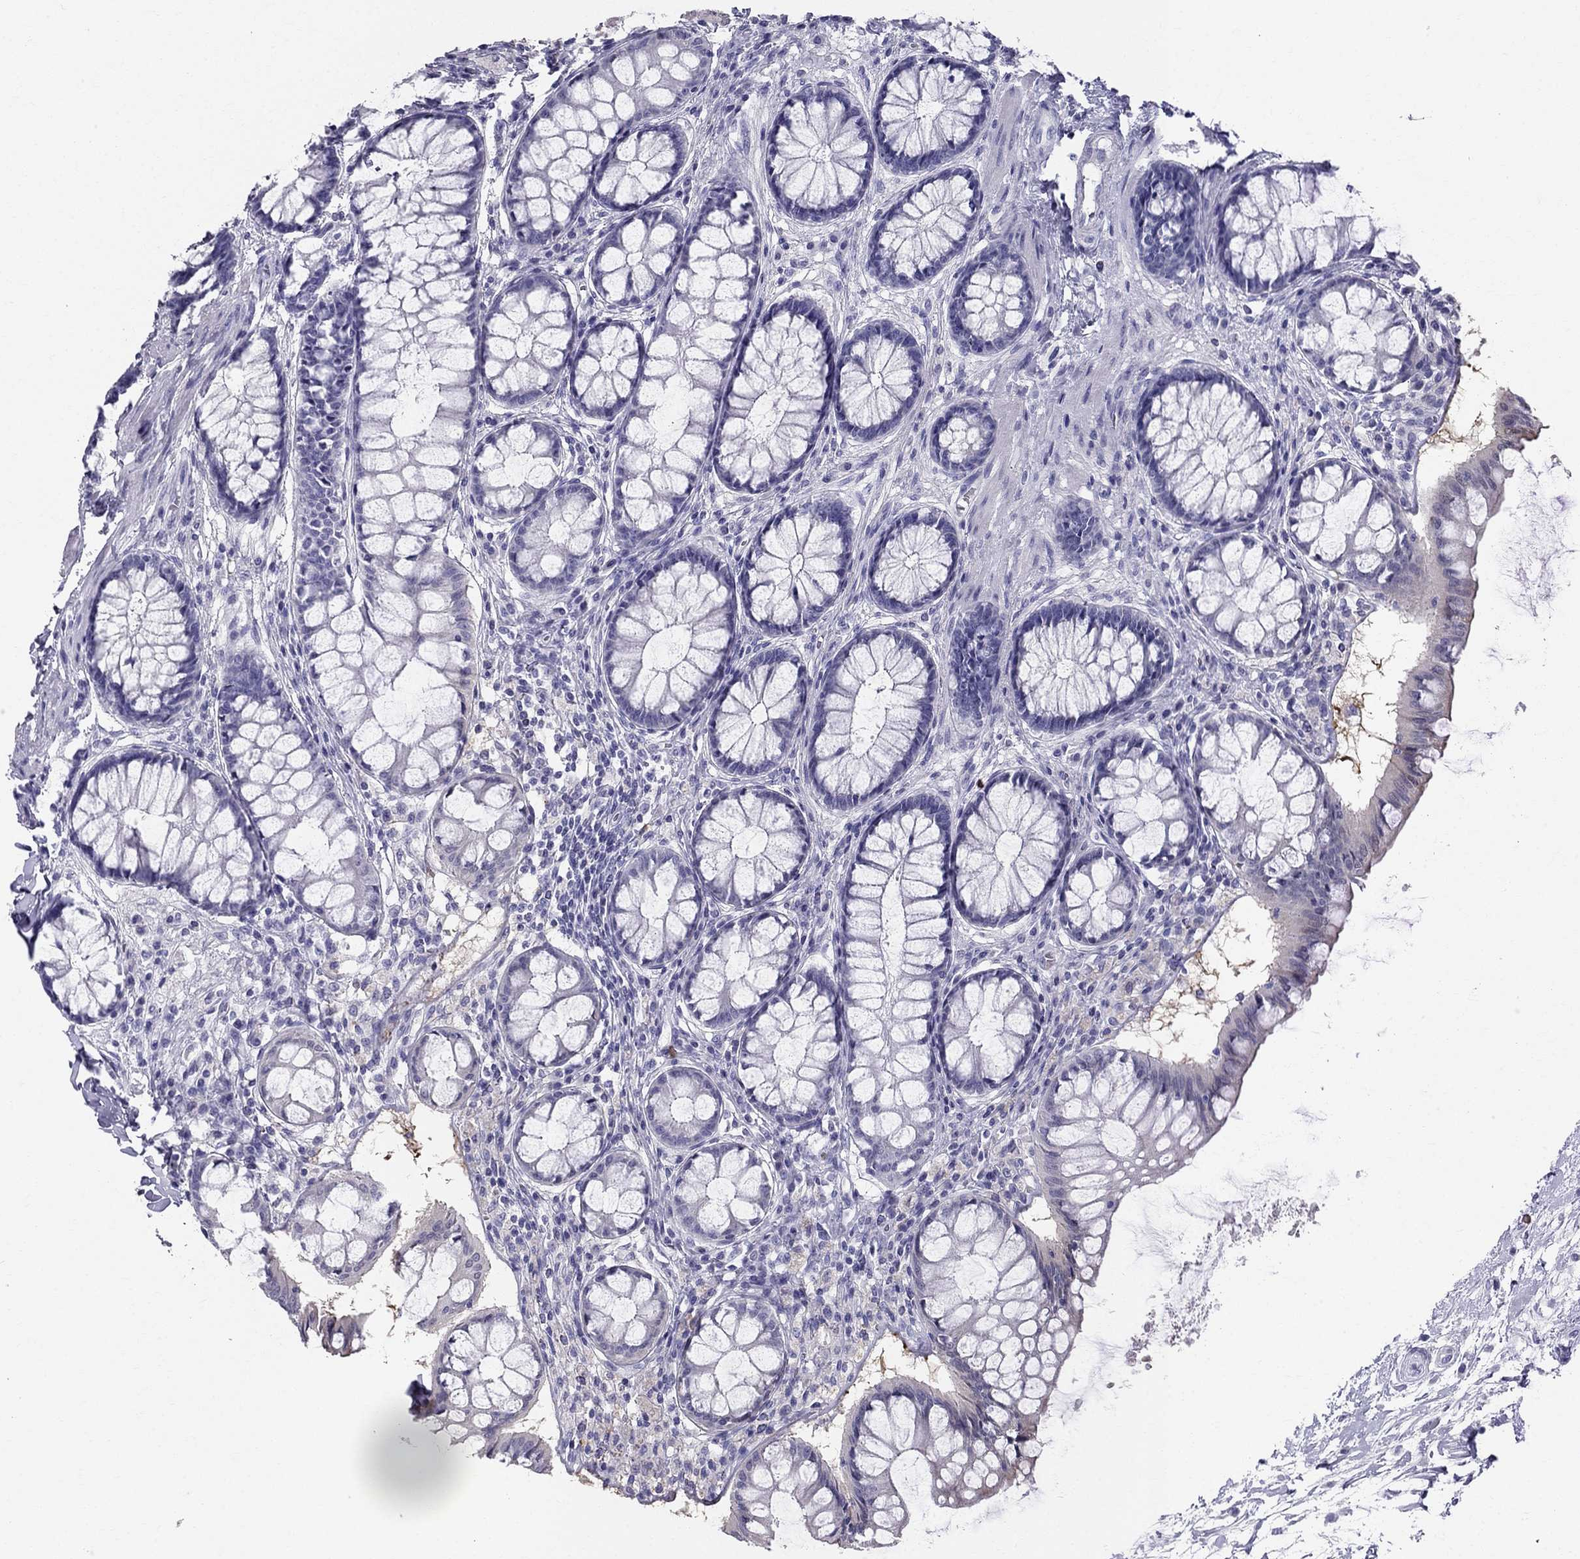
{"staining": {"intensity": "negative", "quantity": "none", "location": "none"}, "tissue": "colon", "cell_type": "Endothelial cells", "image_type": "normal", "snomed": [{"axis": "morphology", "description": "Normal tissue, NOS"}, {"axis": "topography", "description": "Colon"}], "caption": "The immunohistochemistry (IHC) photomicrograph has no significant positivity in endothelial cells of colon.", "gene": "DNAAF6", "patient": {"sex": "female", "age": 65}}